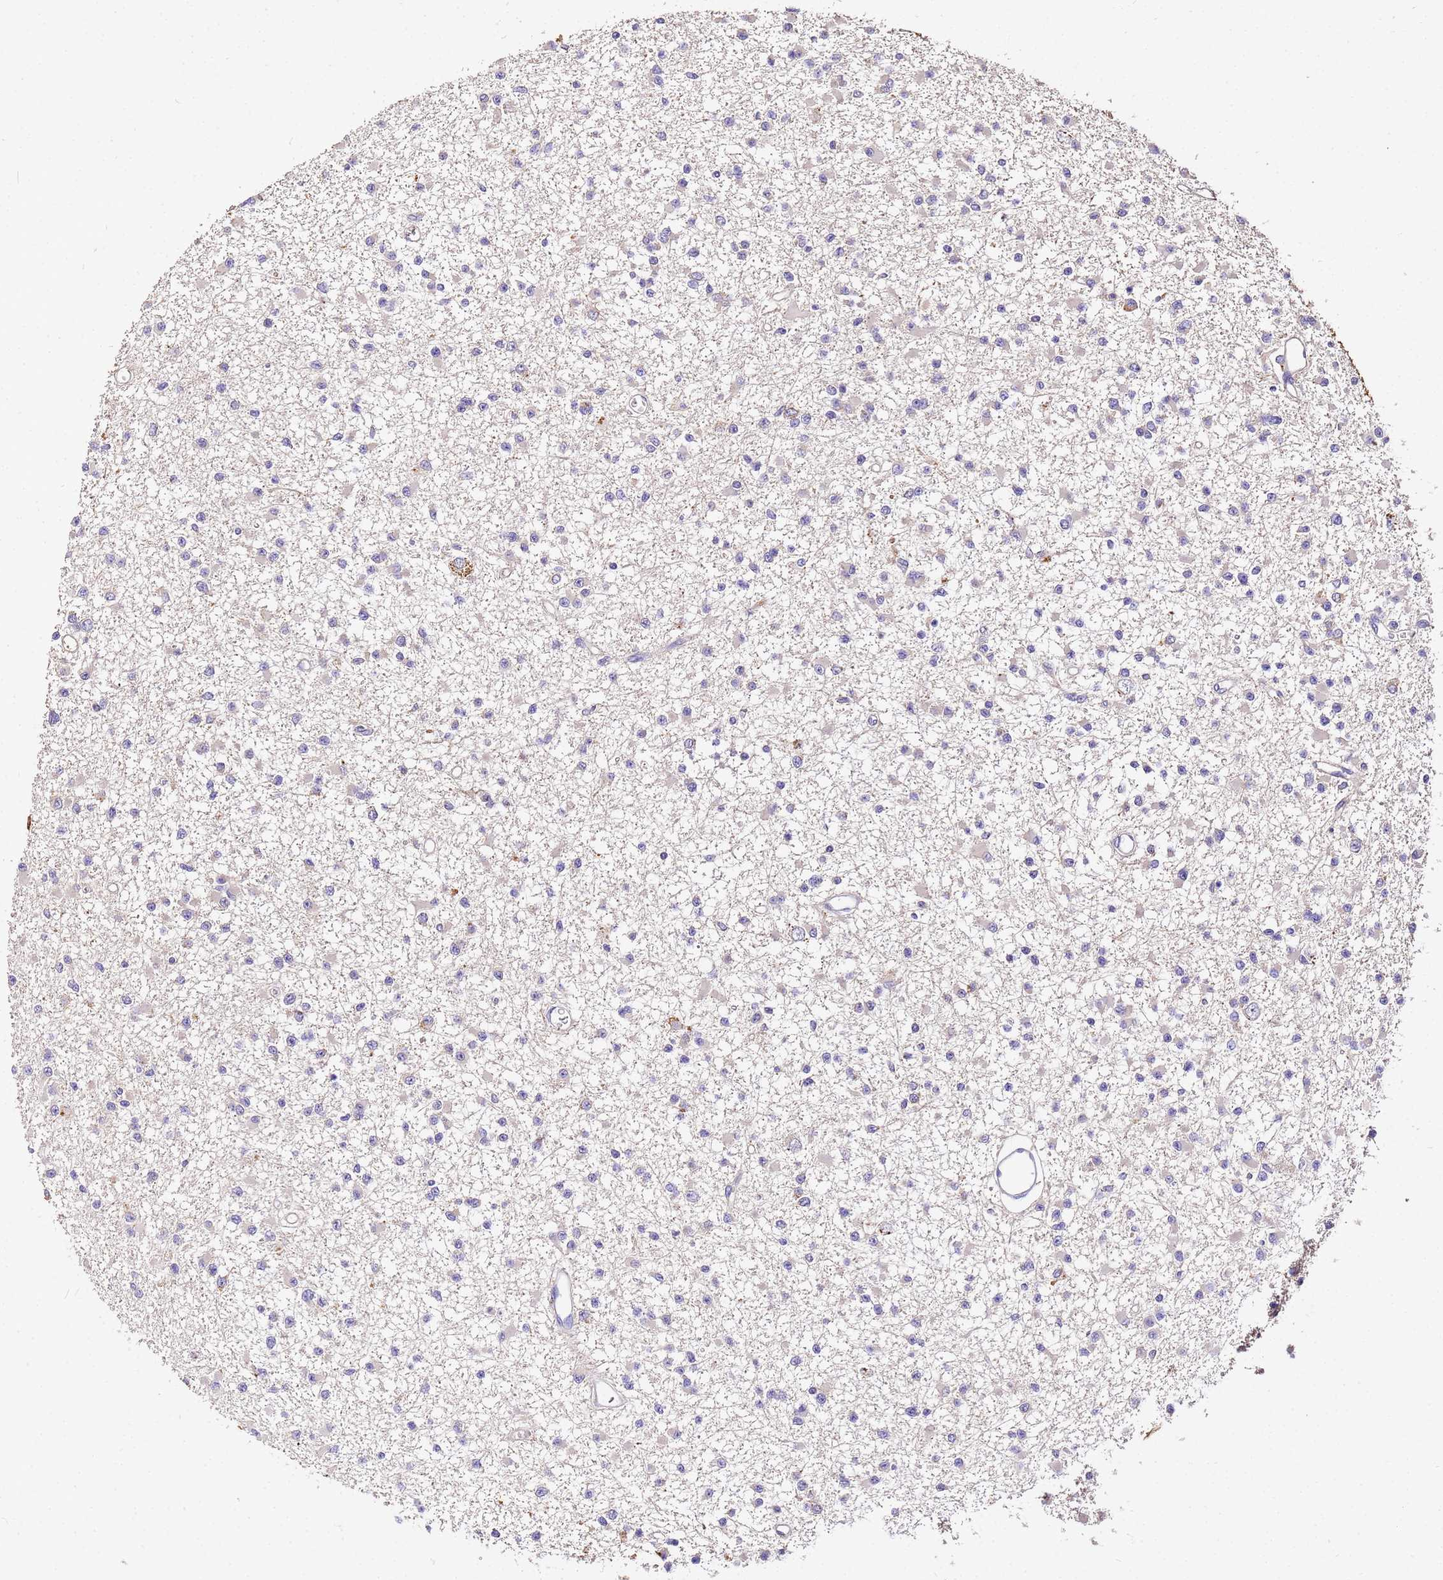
{"staining": {"intensity": "negative", "quantity": "none", "location": "none"}, "tissue": "glioma", "cell_type": "Tumor cells", "image_type": "cancer", "snomed": [{"axis": "morphology", "description": "Glioma, malignant, Low grade"}, {"axis": "topography", "description": "Brain"}], "caption": "Immunohistochemistry (IHC) of malignant glioma (low-grade) exhibits no staining in tumor cells. The staining was performed using DAB to visualize the protein expression in brown, while the nuclei were stained in blue with hematoxylin (Magnification: 20x).", "gene": "MTERF1", "patient": {"sex": "female", "age": 22}}